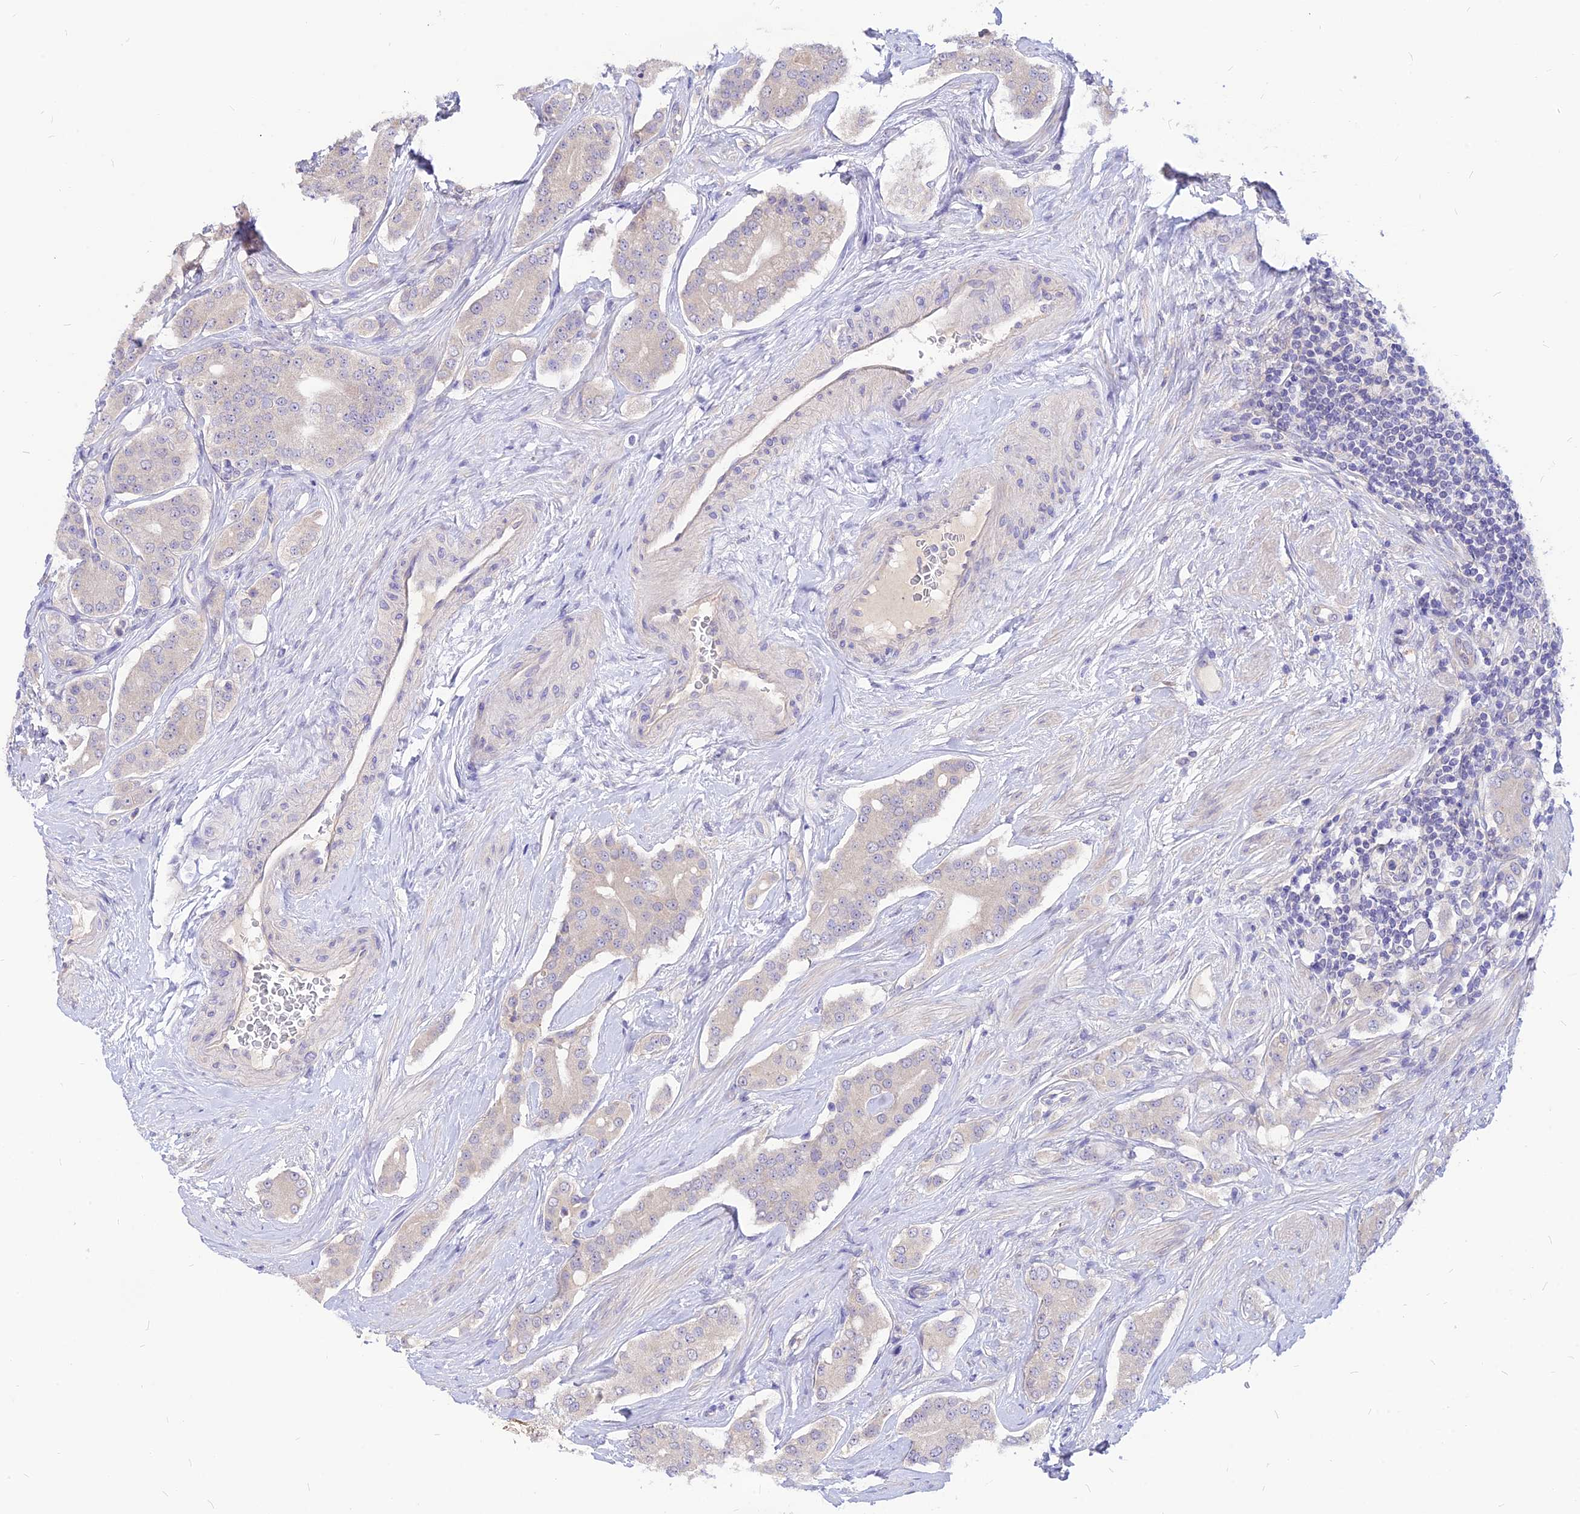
{"staining": {"intensity": "weak", "quantity": "<25%", "location": "cytoplasmic/membranous"}, "tissue": "prostate cancer", "cell_type": "Tumor cells", "image_type": "cancer", "snomed": [{"axis": "morphology", "description": "Adenocarcinoma, High grade"}, {"axis": "topography", "description": "Prostate"}], "caption": "There is no significant positivity in tumor cells of adenocarcinoma (high-grade) (prostate). The staining is performed using DAB (3,3'-diaminobenzidine) brown chromogen with nuclei counter-stained in using hematoxylin.", "gene": "CZIB", "patient": {"sex": "male", "age": 71}}